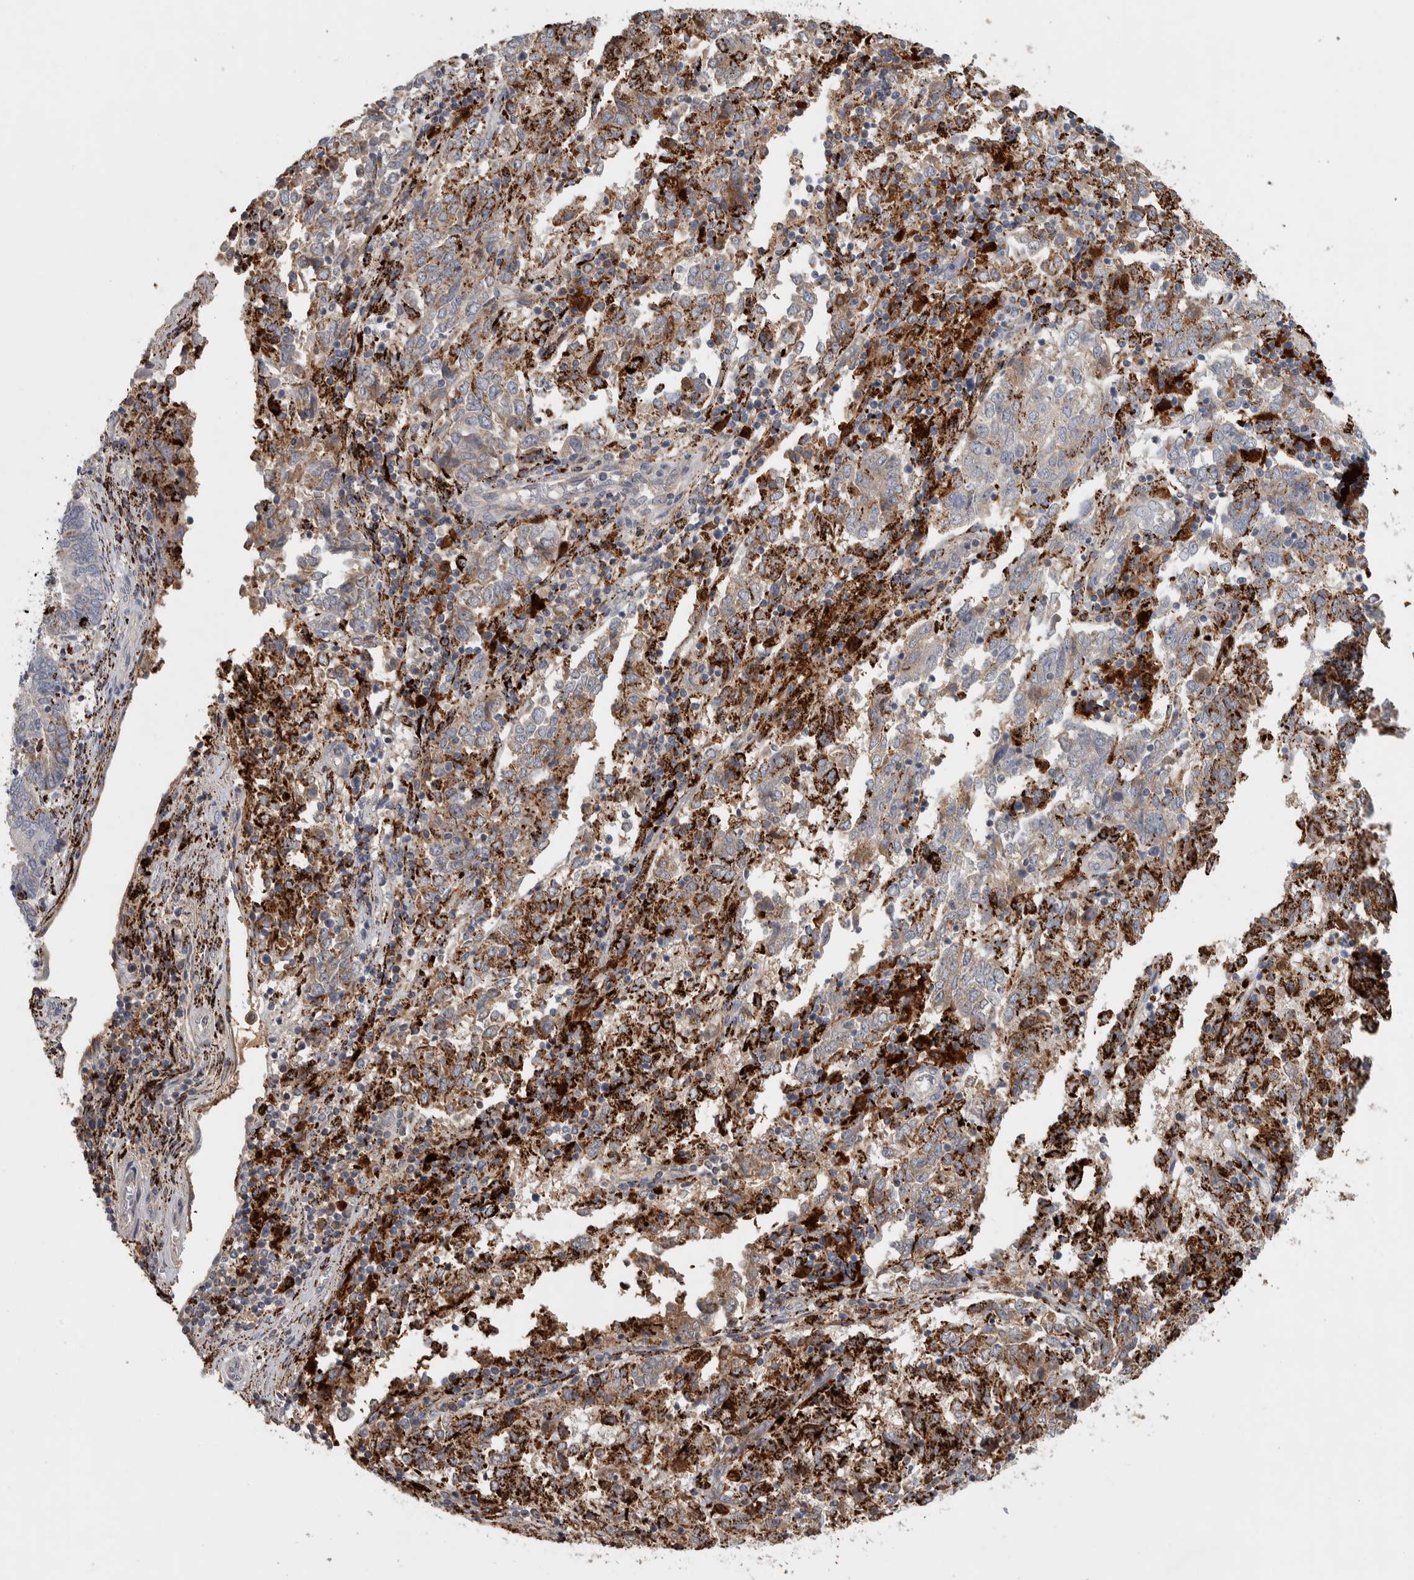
{"staining": {"intensity": "moderate", "quantity": "<25%", "location": "cytoplasmic/membranous"}, "tissue": "endometrial cancer", "cell_type": "Tumor cells", "image_type": "cancer", "snomed": [{"axis": "morphology", "description": "Adenocarcinoma, NOS"}, {"axis": "topography", "description": "Endometrium"}], "caption": "Protein expression analysis of human endometrial cancer (adenocarcinoma) reveals moderate cytoplasmic/membranous expression in about <25% of tumor cells. Nuclei are stained in blue.", "gene": "FAM78A", "patient": {"sex": "female", "age": 80}}